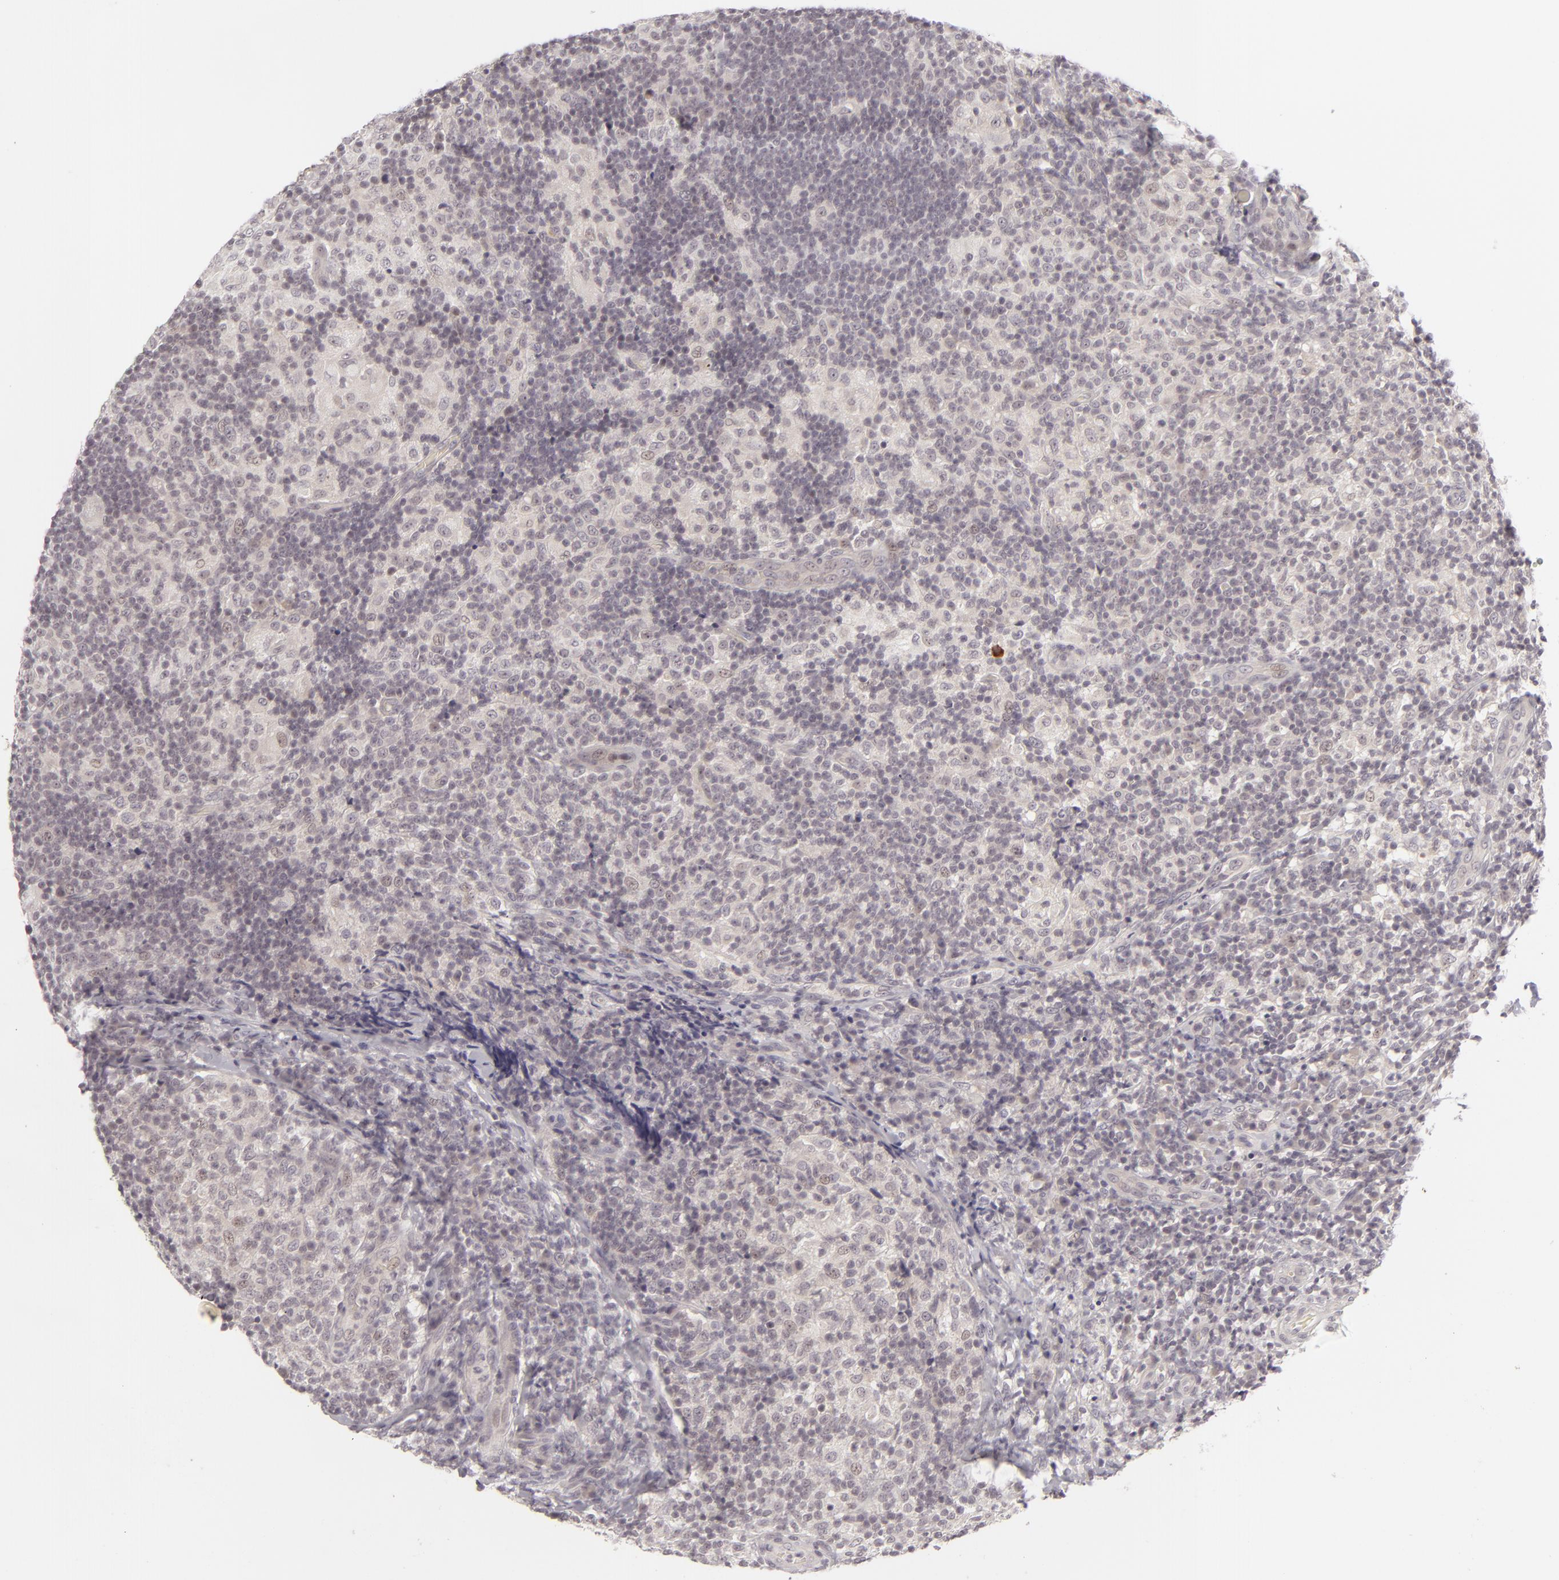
{"staining": {"intensity": "negative", "quantity": "none", "location": "none"}, "tissue": "lymph node", "cell_type": "Germinal center cells", "image_type": "normal", "snomed": [{"axis": "morphology", "description": "Normal tissue, NOS"}, {"axis": "morphology", "description": "Inflammation, NOS"}, {"axis": "topography", "description": "Lymph node"}], "caption": "Photomicrograph shows no protein expression in germinal center cells of unremarkable lymph node.", "gene": "DLG3", "patient": {"sex": "male", "age": 46}}